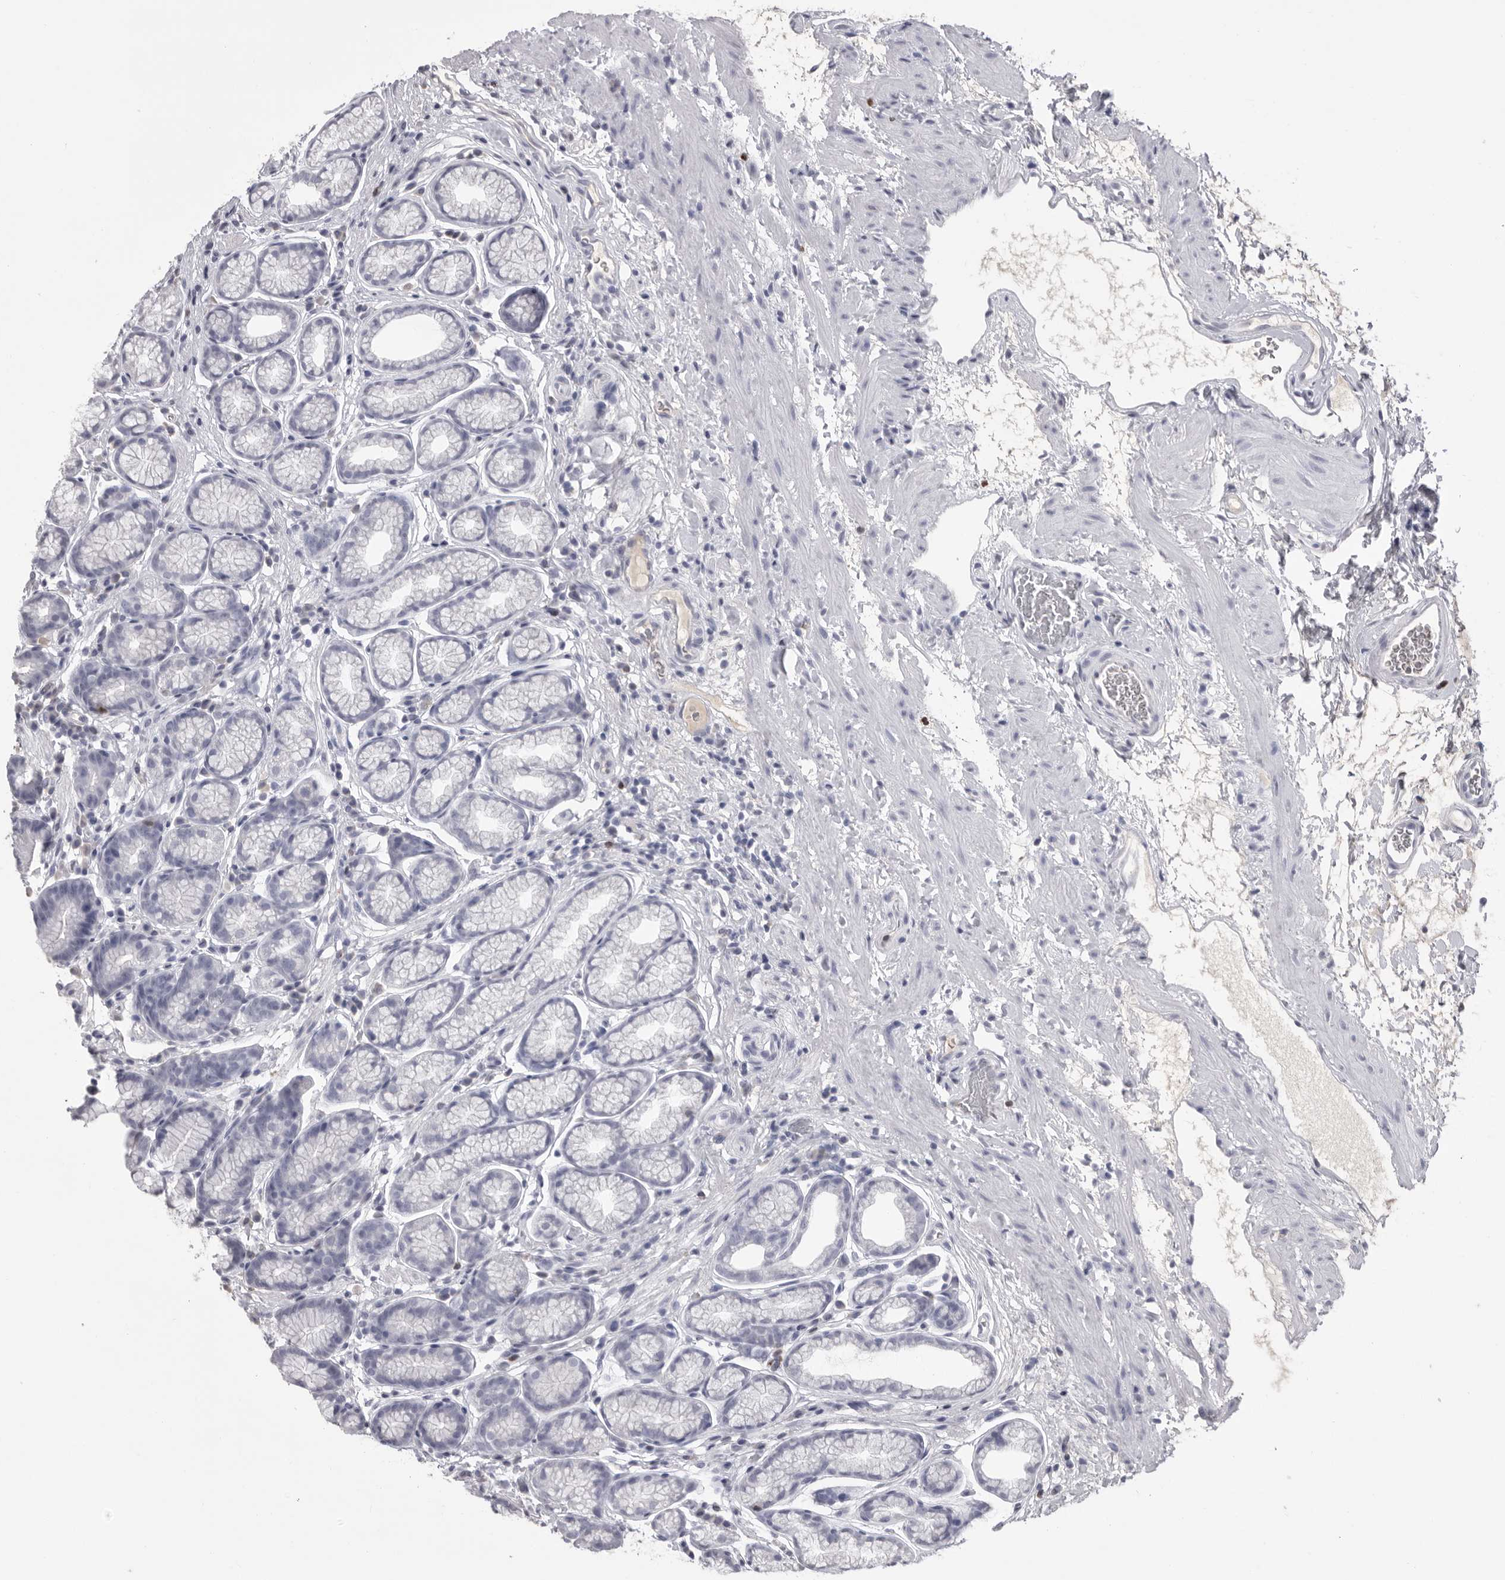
{"staining": {"intensity": "negative", "quantity": "none", "location": "none"}, "tissue": "stomach", "cell_type": "Glandular cells", "image_type": "normal", "snomed": [{"axis": "morphology", "description": "Normal tissue, NOS"}, {"axis": "topography", "description": "Stomach"}], "caption": "The micrograph demonstrates no staining of glandular cells in benign stomach.", "gene": "GNLY", "patient": {"sex": "male", "age": 42}}